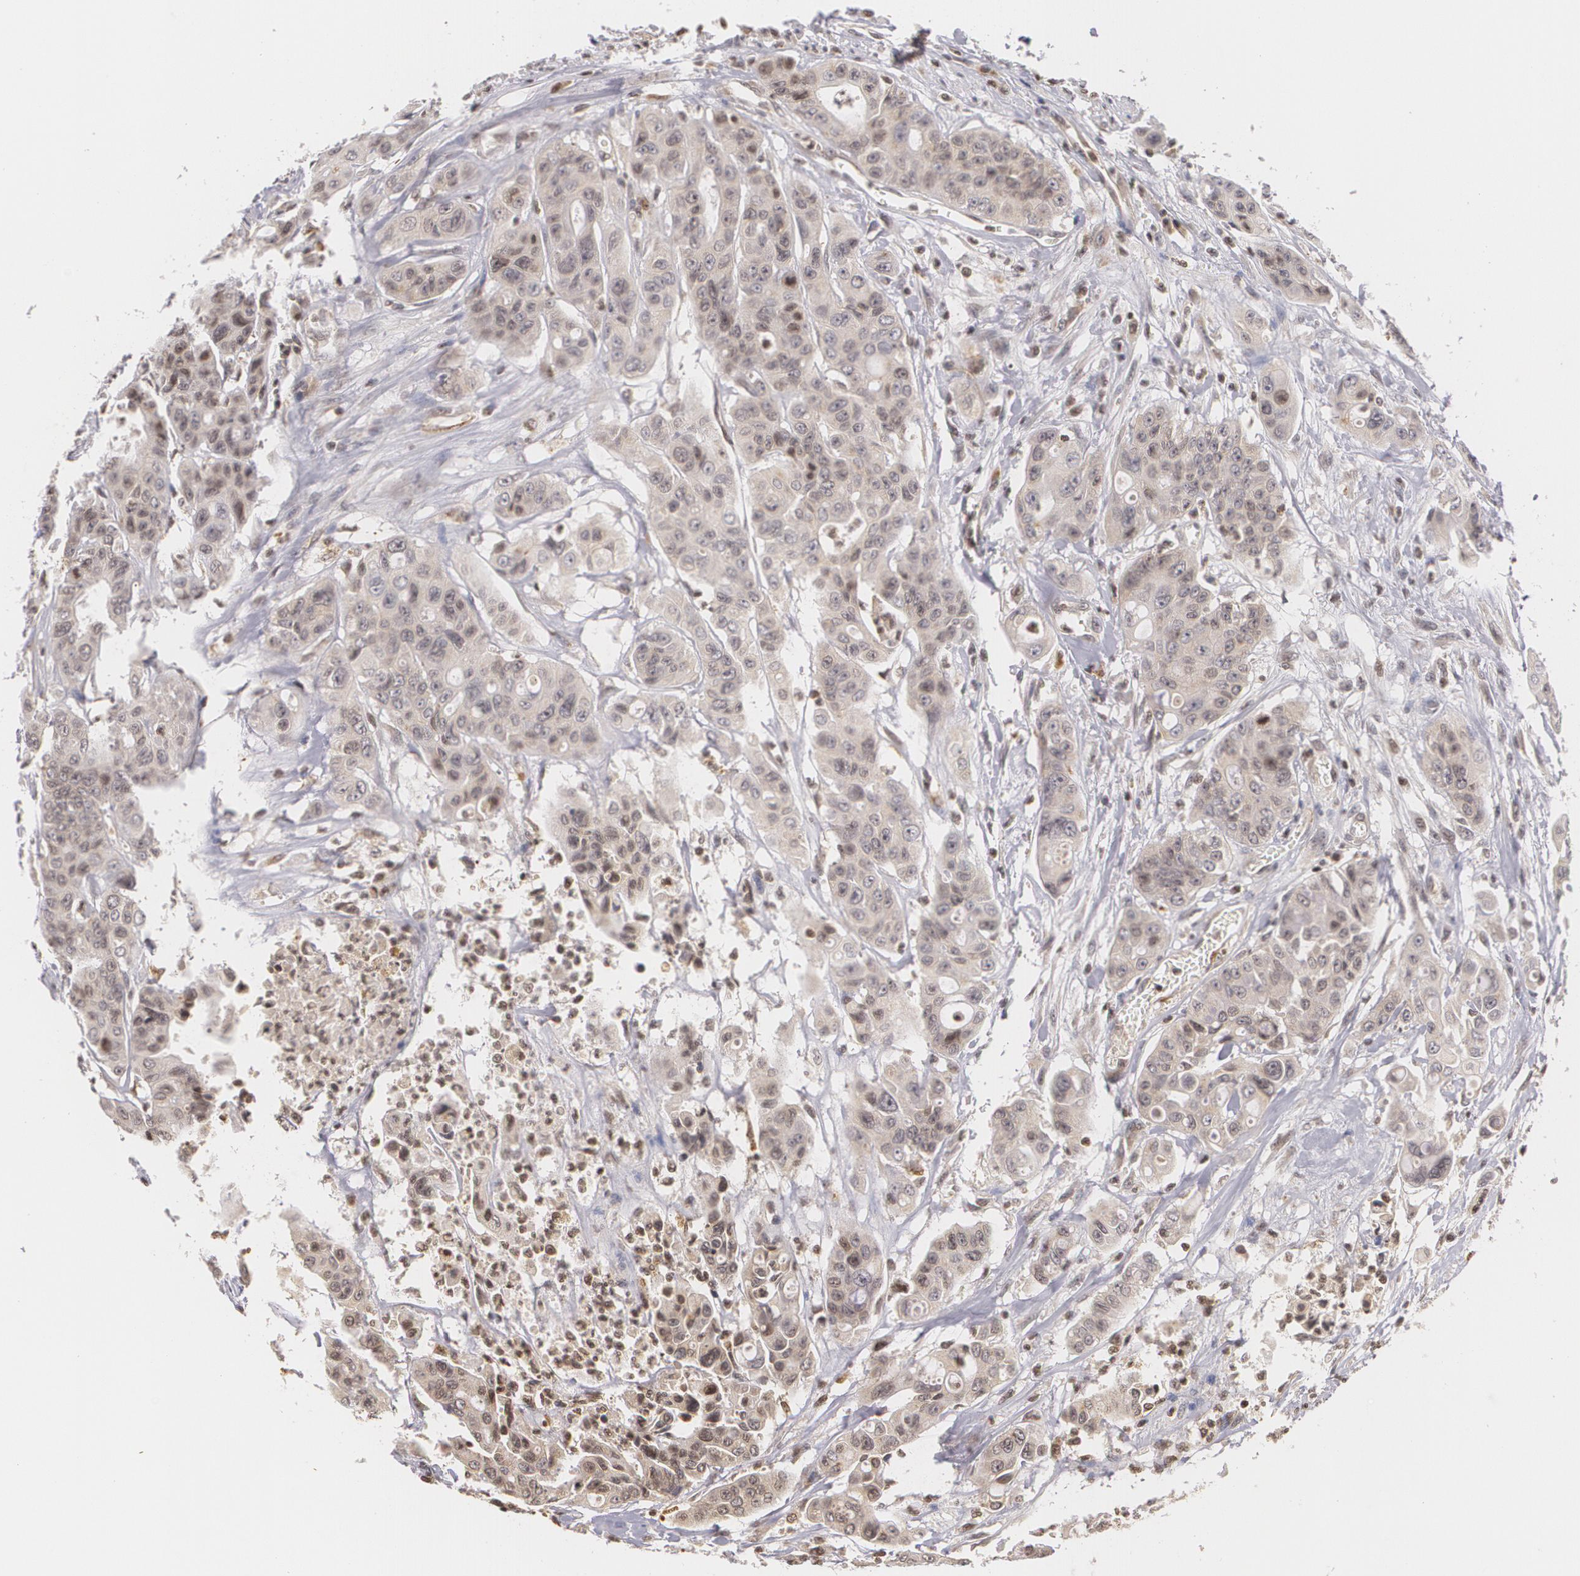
{"staining": {"intensity": "weak", "quantity": "<25%", "location": "cytoplasmic/membranous,nuclear"}, "tissue": "colorectal cancer", "cell_type": "Tumor cells", "image_type": "cancer", "snomed": [{"axis": "morphology", "description": "Adenocarcinoma, NOS"}, {"axis": "topography", "description": "Colon"}], "caption": "This is a micrograph of immunohistochemistry (IHC) staining of colorectal cancer, which shows no expression in tumor cells. (IHC, brightfield microscopy, high magnification).", "gene": "VAV3", "patient": {"sex": "female", "age": 70}}